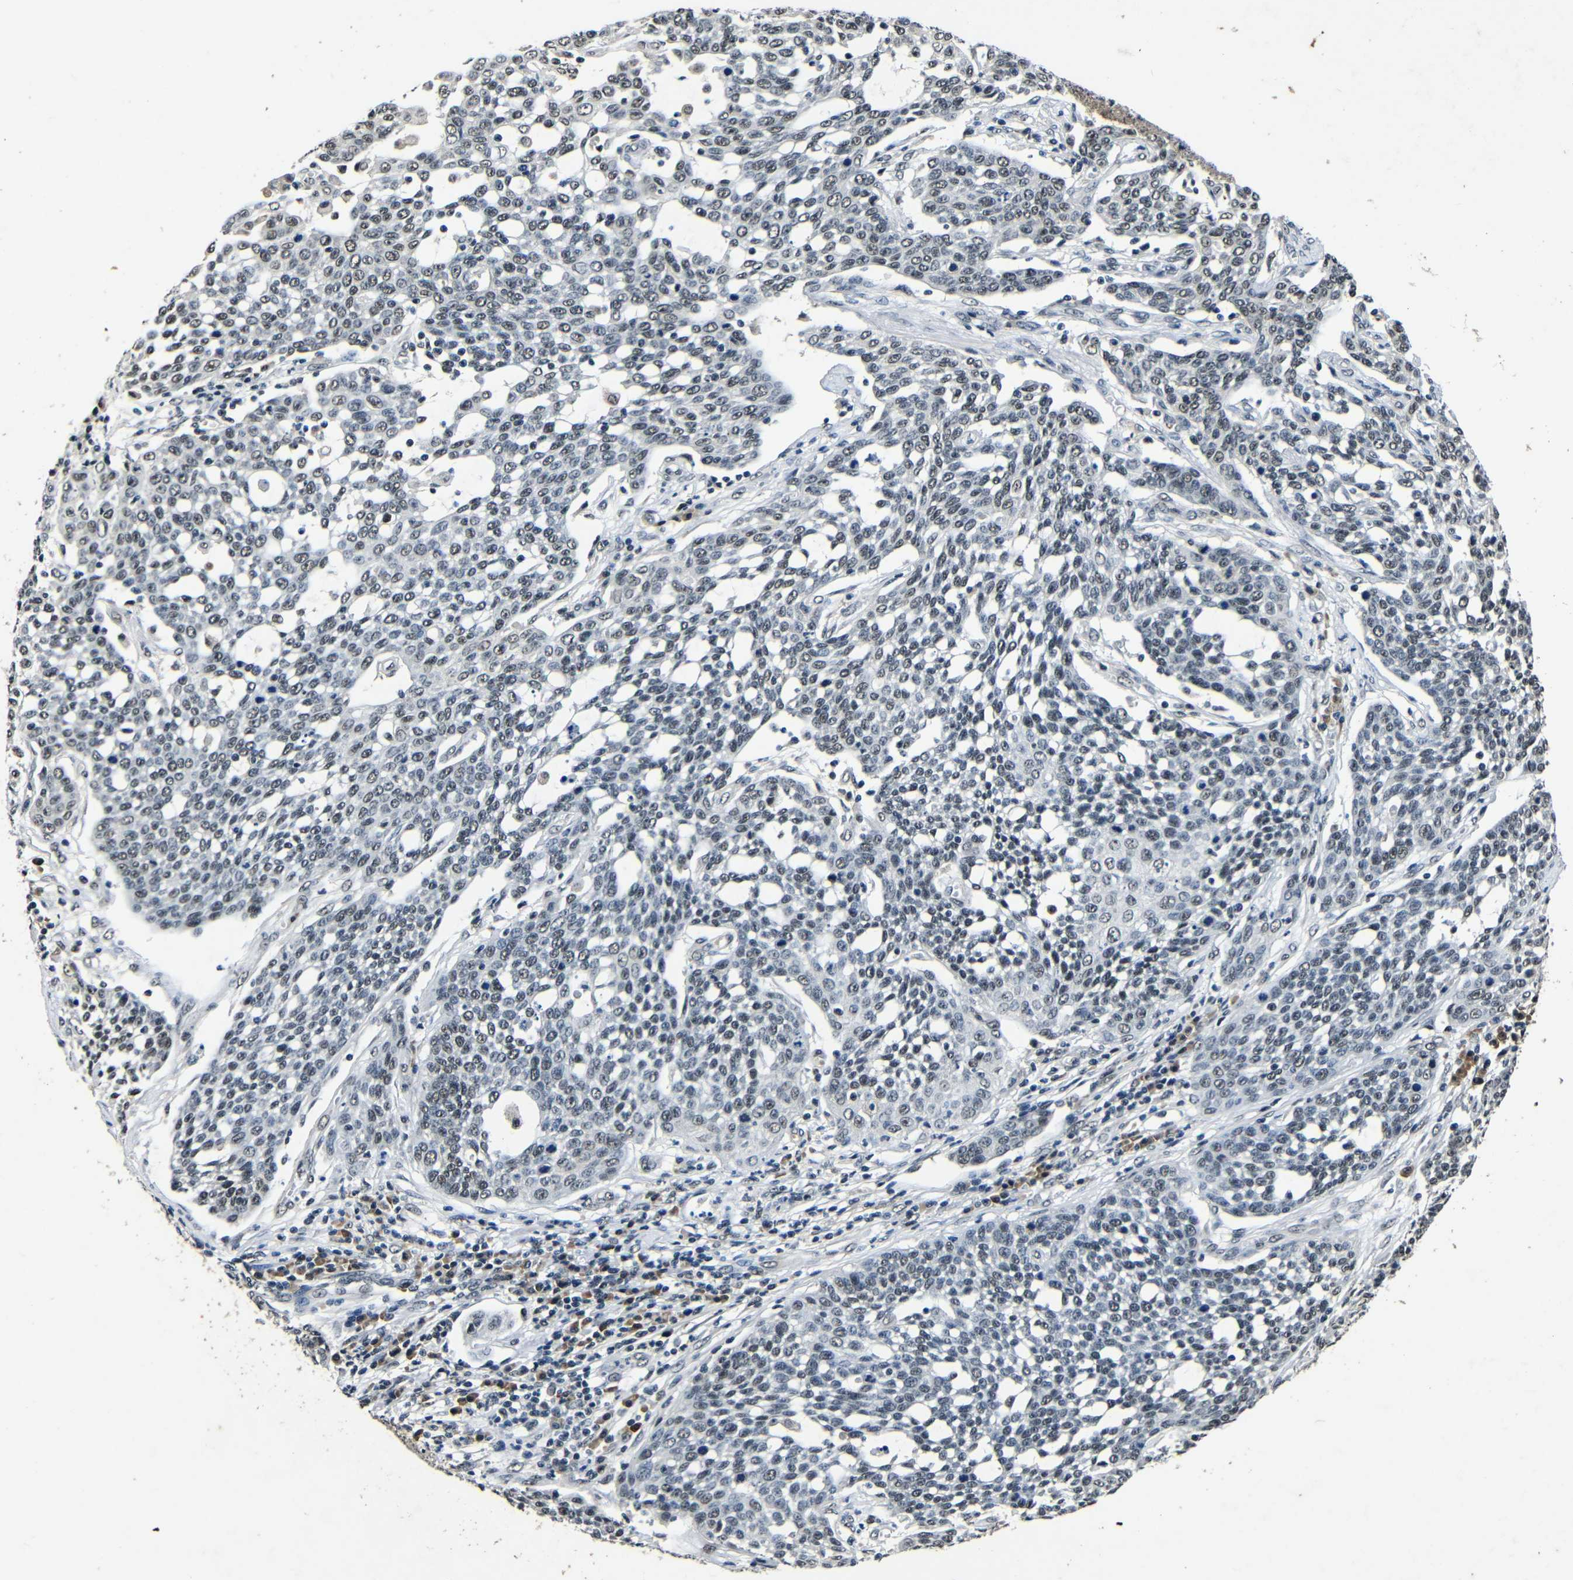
{"staining": {"intensity": "weak", "quantity": "25%-75%", "location": "nuclear"}, "tissue": "cervical cancer", "cell_type": "Tumor cells", "image_type": "cancer", "snomed": [{"axis": "morphology", "description": "Squamous cell carcinoma, NOS"}, {"axis": "topography", "description": "Cervix"}], "caption": "Squamous cell carcinoma (cervical) stained for a protein (brown) shows weak nuclear positive expression in about 25%-75% of tumor cells.", "gene": "FOXD4", "patient": {"sex": "female", "age": 34}}